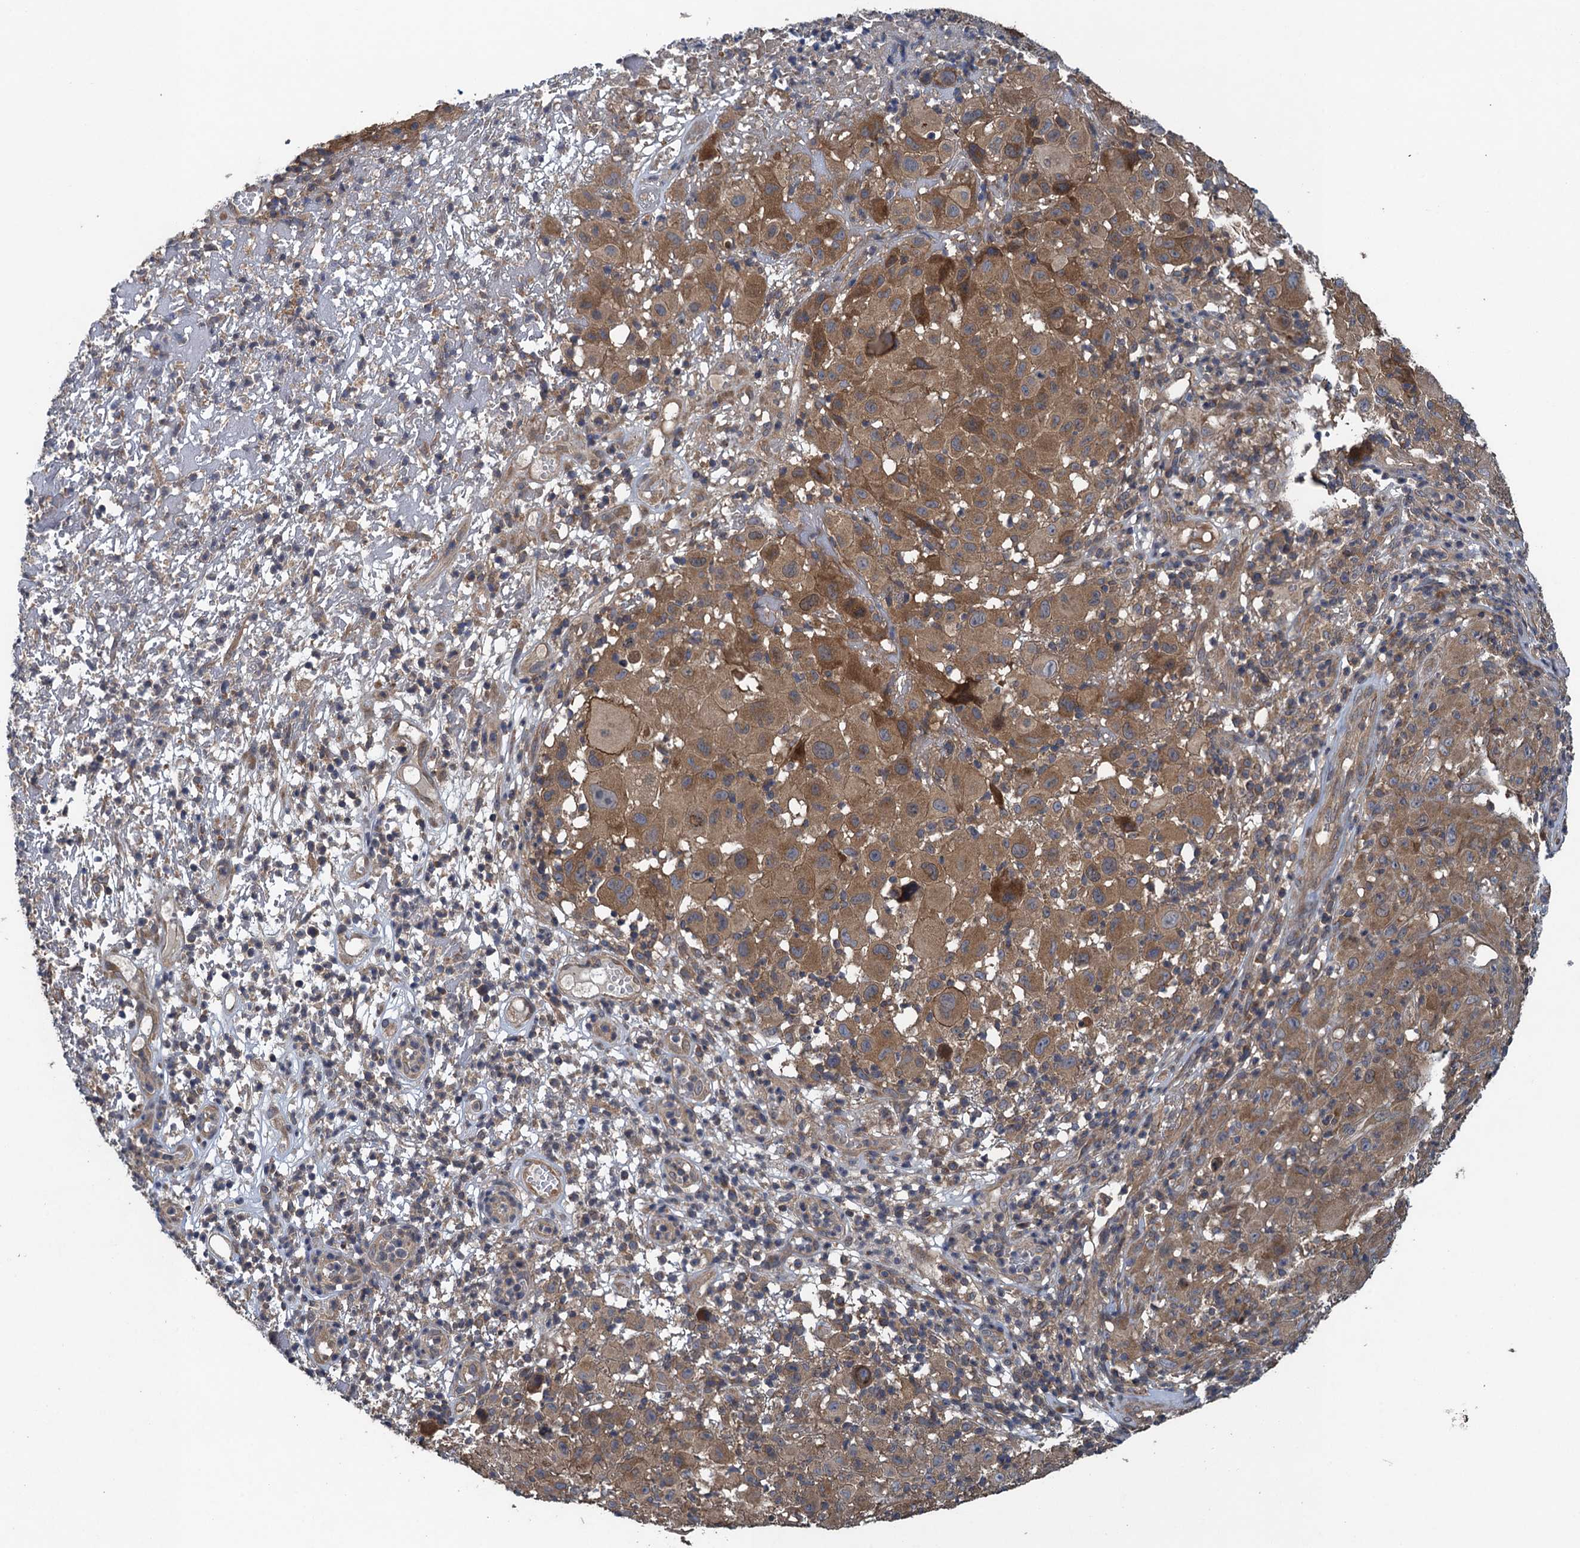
{"staining": {"intensity": "moderate", "quantity": ">75%", "location": "cytoplasmic/membranous"}, "tissue": "melanoma", "cell_type": "Tumor cells", "image_type": "cancer", "snomed": [{"axis": "morphology", "description": "Malignant melanoma, NOS"}, {"axis": "topography", "description": "Skin"}], "caption": "An image of malignant melanoma stained for a protein reveals moderate cytoplasmic/membranous brown staining in tumor cells.", "gene": "CNTN5", "patient": {"sex": "male", "age": 73}}